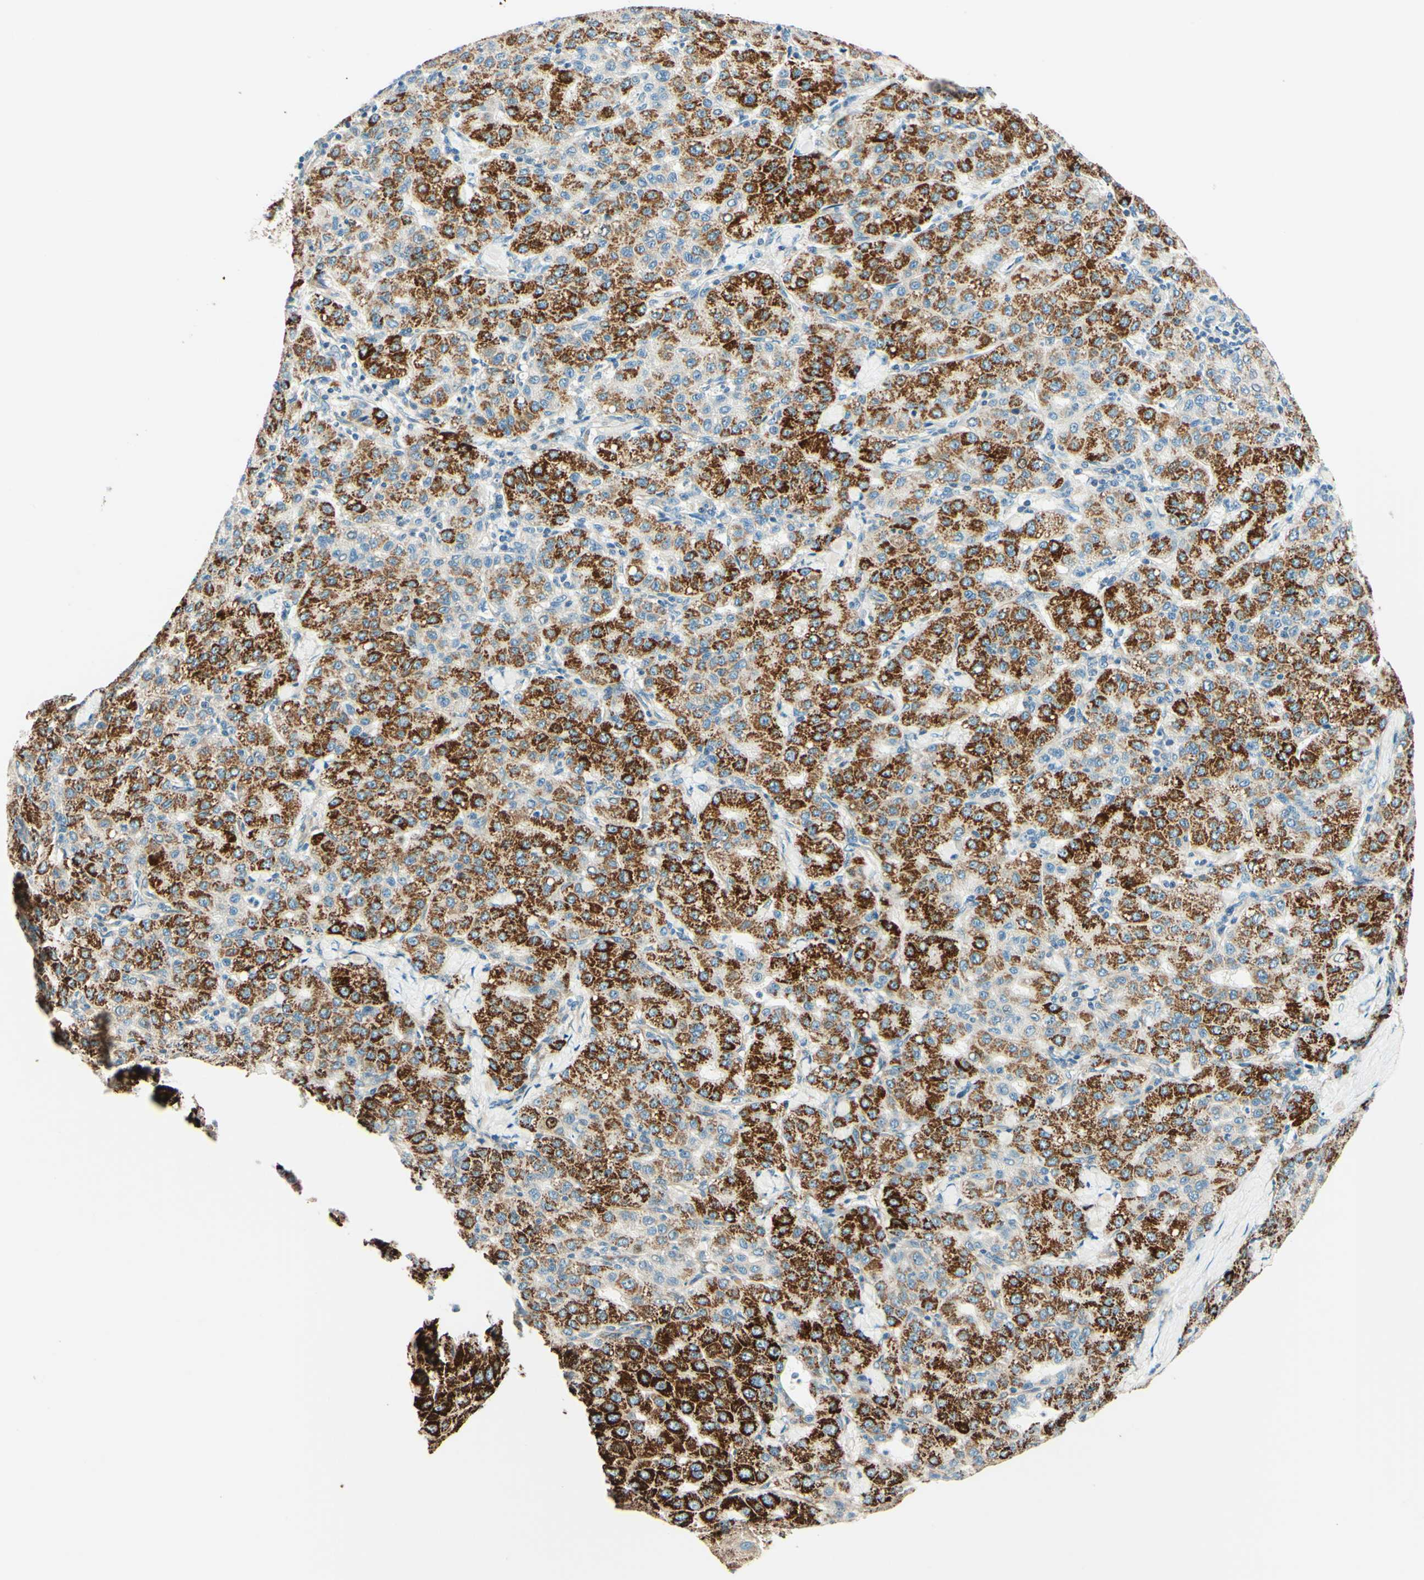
{"staining": {"intensity": "strong", "quantity": ">75%", "location": "cytoplasmic/membranous"}, "tissue": "liver cancer", "cell_type": "Tumor cells", "image_type": "cancer", "snomed": [{"axis": "morphology", "description": "Carcinoma, Hepatocellular, NOS"}, {"axis": "topography", "description": "Liver"}], "caption": "Liver cancer (hepatocellular carcinoma) was stained to show a protein in brown. There is high levels of strong cytoplasmic/membranous expression in approximately >75% of tumor cells.", "gene": "TAOK2", "patient": {"sex": "male", "age": 65}}